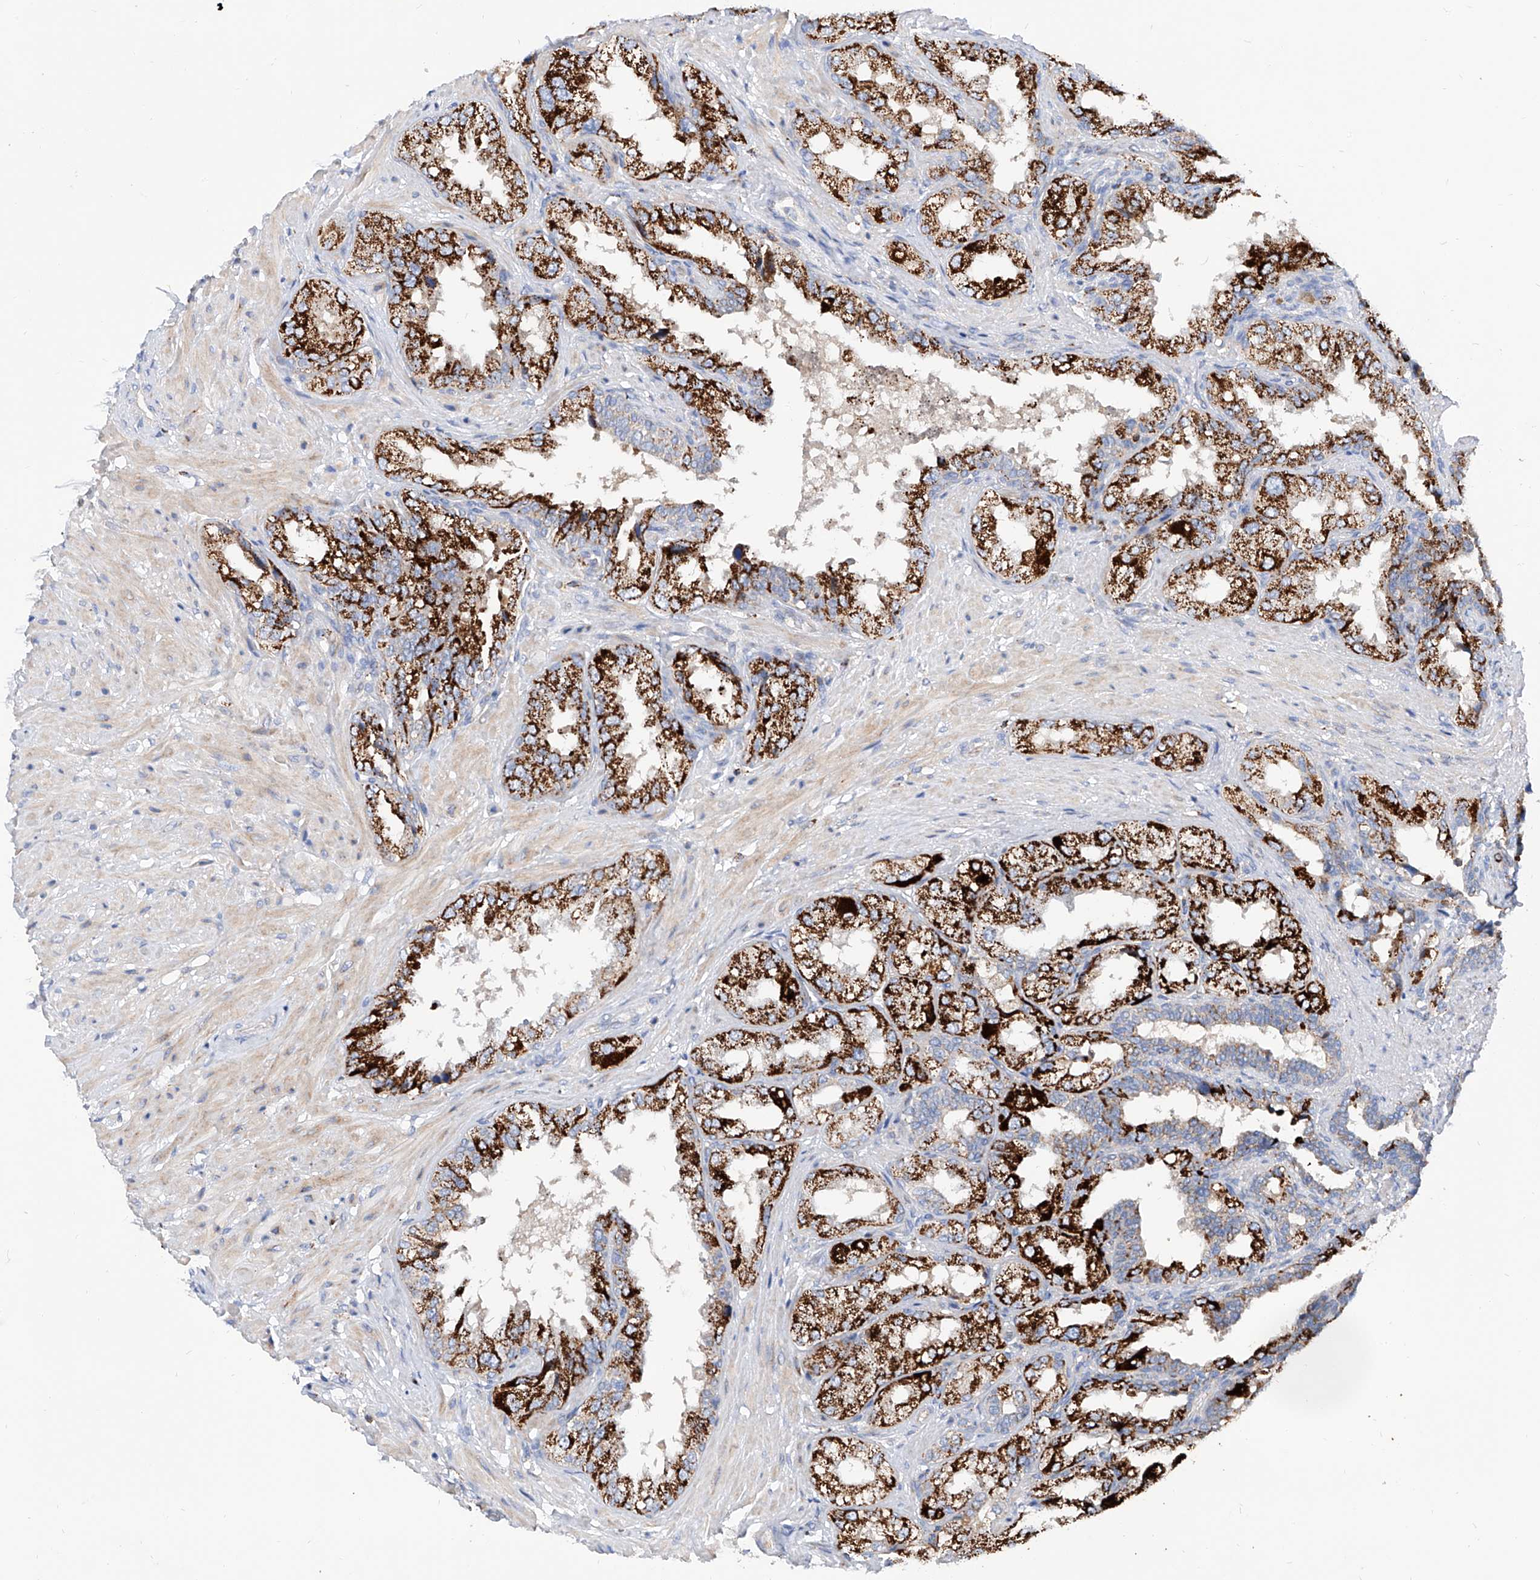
{"staining": {"intensity": "strong", "quantity": ">75%", "location": "cytoplasmic/membranous"}, "tissue": "seminal vesicle", "cell_type": "Glandular cells", "image_type": "normal", "snomed": [{"axis": "morphology", "description": "Normal tissue, NOS"}, {"axis": "topography", "description": "Seminal veicle"}, {"axis": "topography", "description": "Peripheral nerve tissue"}], "caption": "The micrograph reveals immunohistochemical staining of unremarkable seminal vesicle. There is strong cytoplasmic/membranous positivity is appreciated in approximately >75% of glandular cells.", "gene": "CPNE5", "patient": {"sex": "male", "age": 63}}